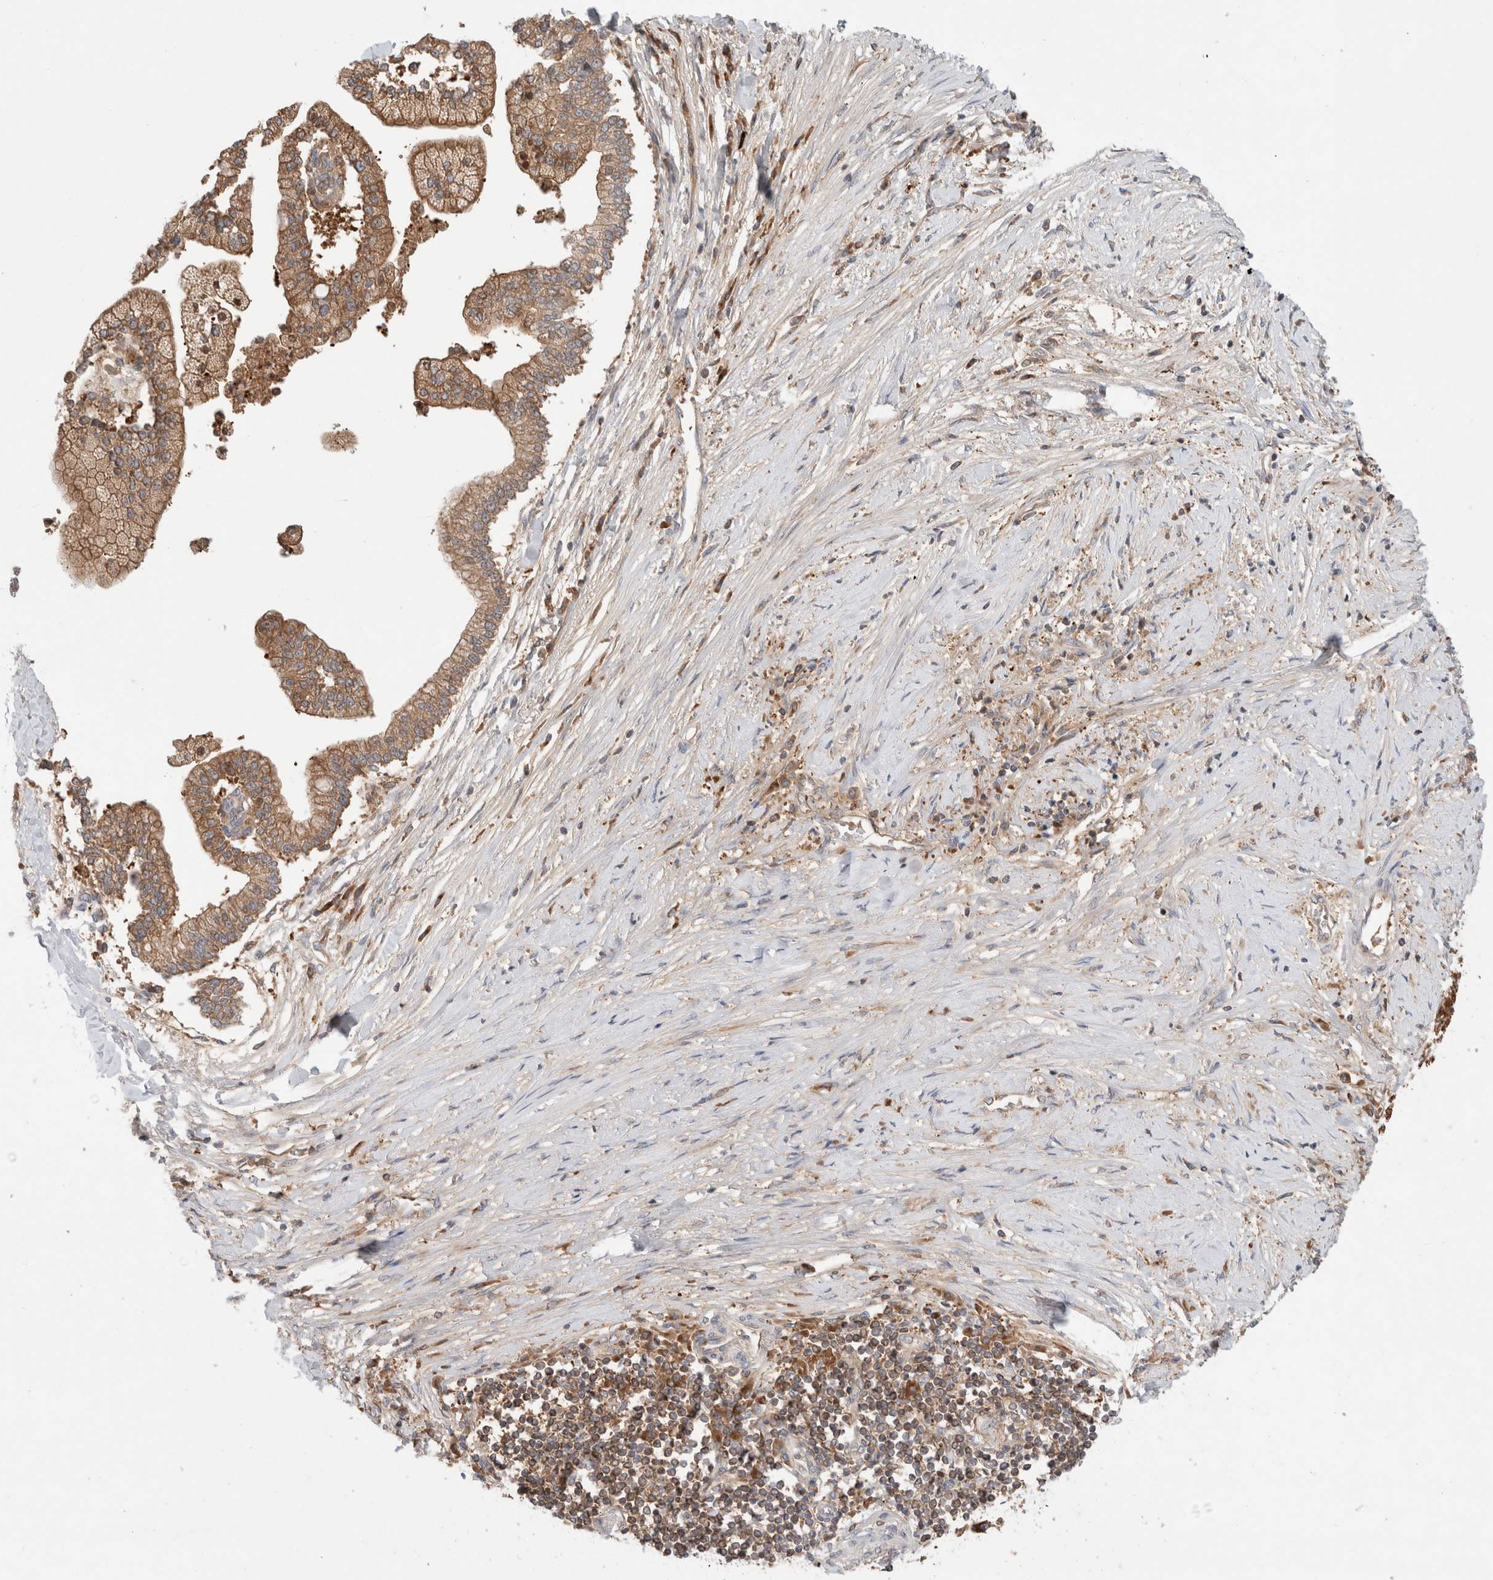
{"staining": {"intensity": "moderate", "quantity": ">75%", "location": "cytoplasmic/membranous"}, "tissue": "liver cancer", "cell_type": "Tumor cells", "image_type": "cancer", "snomed": [{"axis": "morphology", "description": "Cholangiocarcinoma"}, {"axis": "topography", "description": "Liver"}], "caption": "Brown immunohistochemical staining in liver cancer (cholangiocarcinoma) displays moderate cytoplasmic/membranous positivity in approximately >75% of tumor cells.", "gene": "KLHL14", "patient": {"sex": "male", "age": 50}}